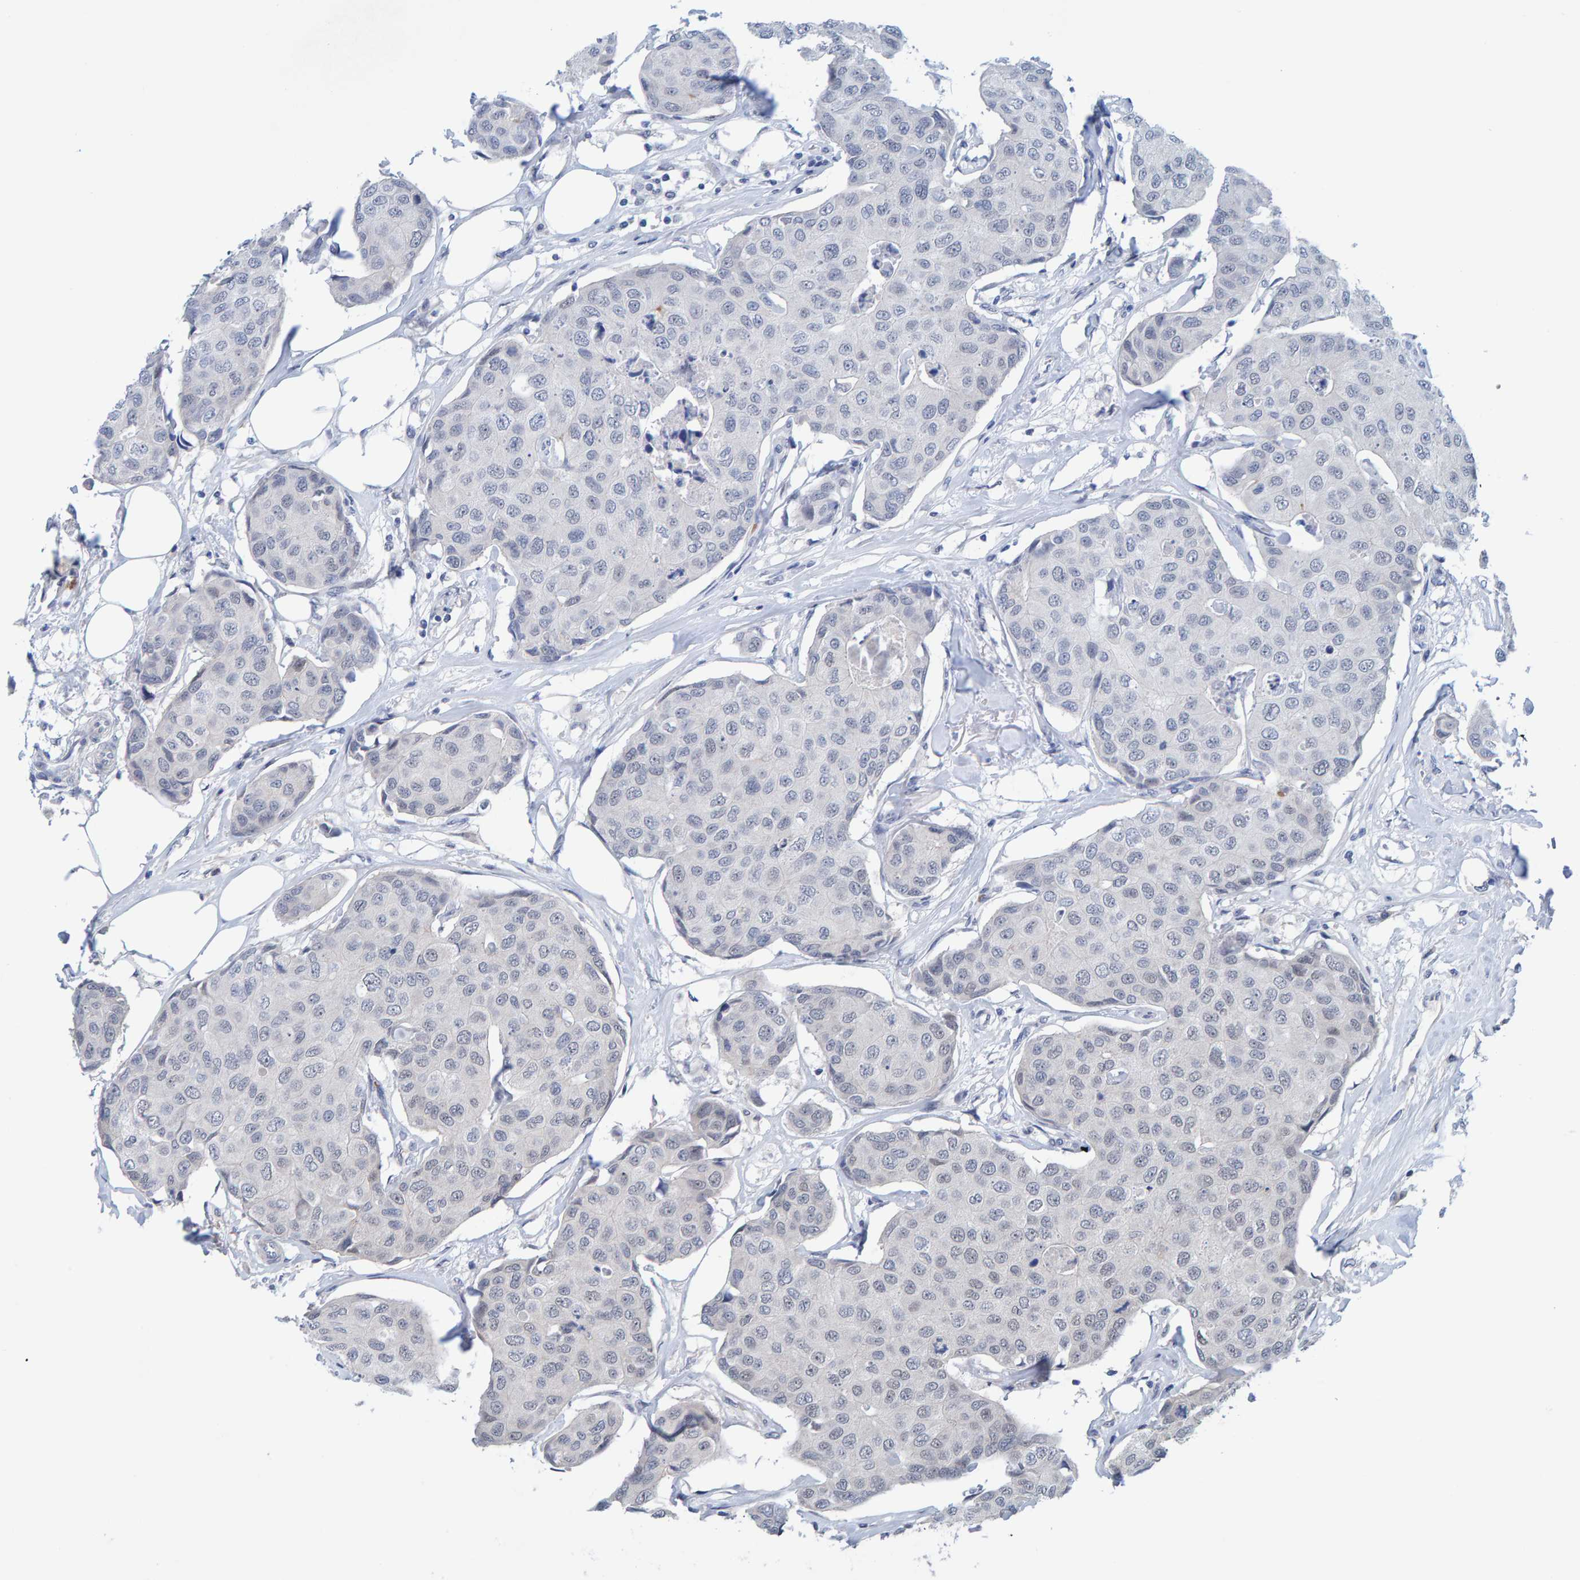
{"staining": {"intensity": "negative", "quantity": "none", "location": "none"}, "tissue": "breast cancer", "cell_type": "Tumor cells", "image_type": "cancer", "snomed": [{"axis": "morphology", "description": "Duct carcinoma"}, {"axis": "topography", "description": "Breast"}], "caption": "High power microscopy histopathology image of an immunohistochemistry photomicrograph of breast cancer, revealing no significant expression in tumor cells.", "gene": "MFSD6L", "patient": {"sex": "female", "age": 80}}